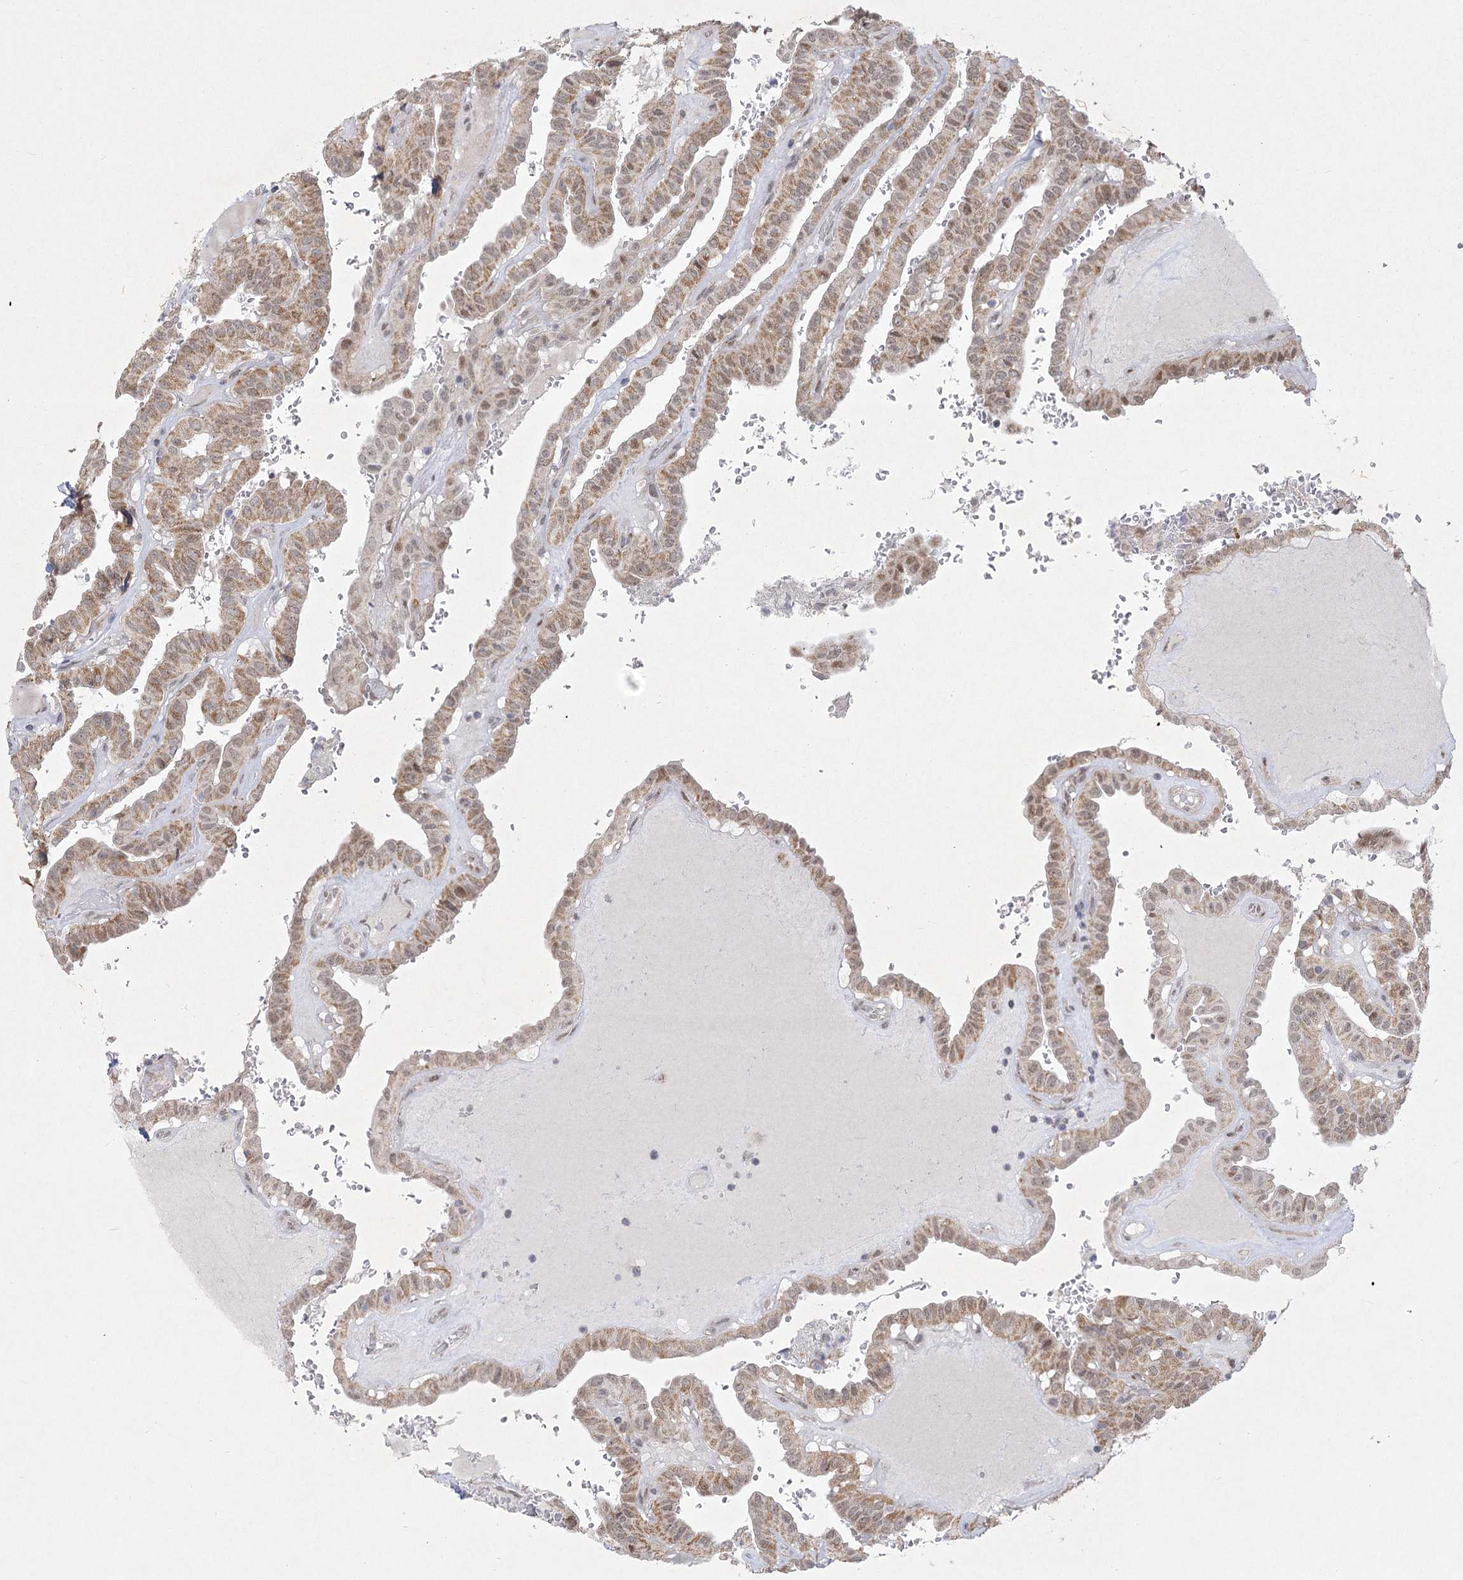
{"staining": {"intensity": "moderate", "quantity": ">75%", "location": "cytoplasmic/membranous"}, "tissue": "thyroid cancer", "cell_type": "Tumor cells", "image_type": "cancer", "snomed": [{"axis": "morphology", "description": "Papillary adenocarcinoma, NOS"}, {"axis": "topography", "description": "Thyroid gland"}], "caption": "IHC histopathology image of papillary adenocarcinoma (thyroid) stained for a protein (brown), which demonstrates medium levels of moderate cytoplasmic/membranous staining in approximately >75% of tumor cells.", "gene": "CIB4", "patient": {"sex": "male", "age": 77}}